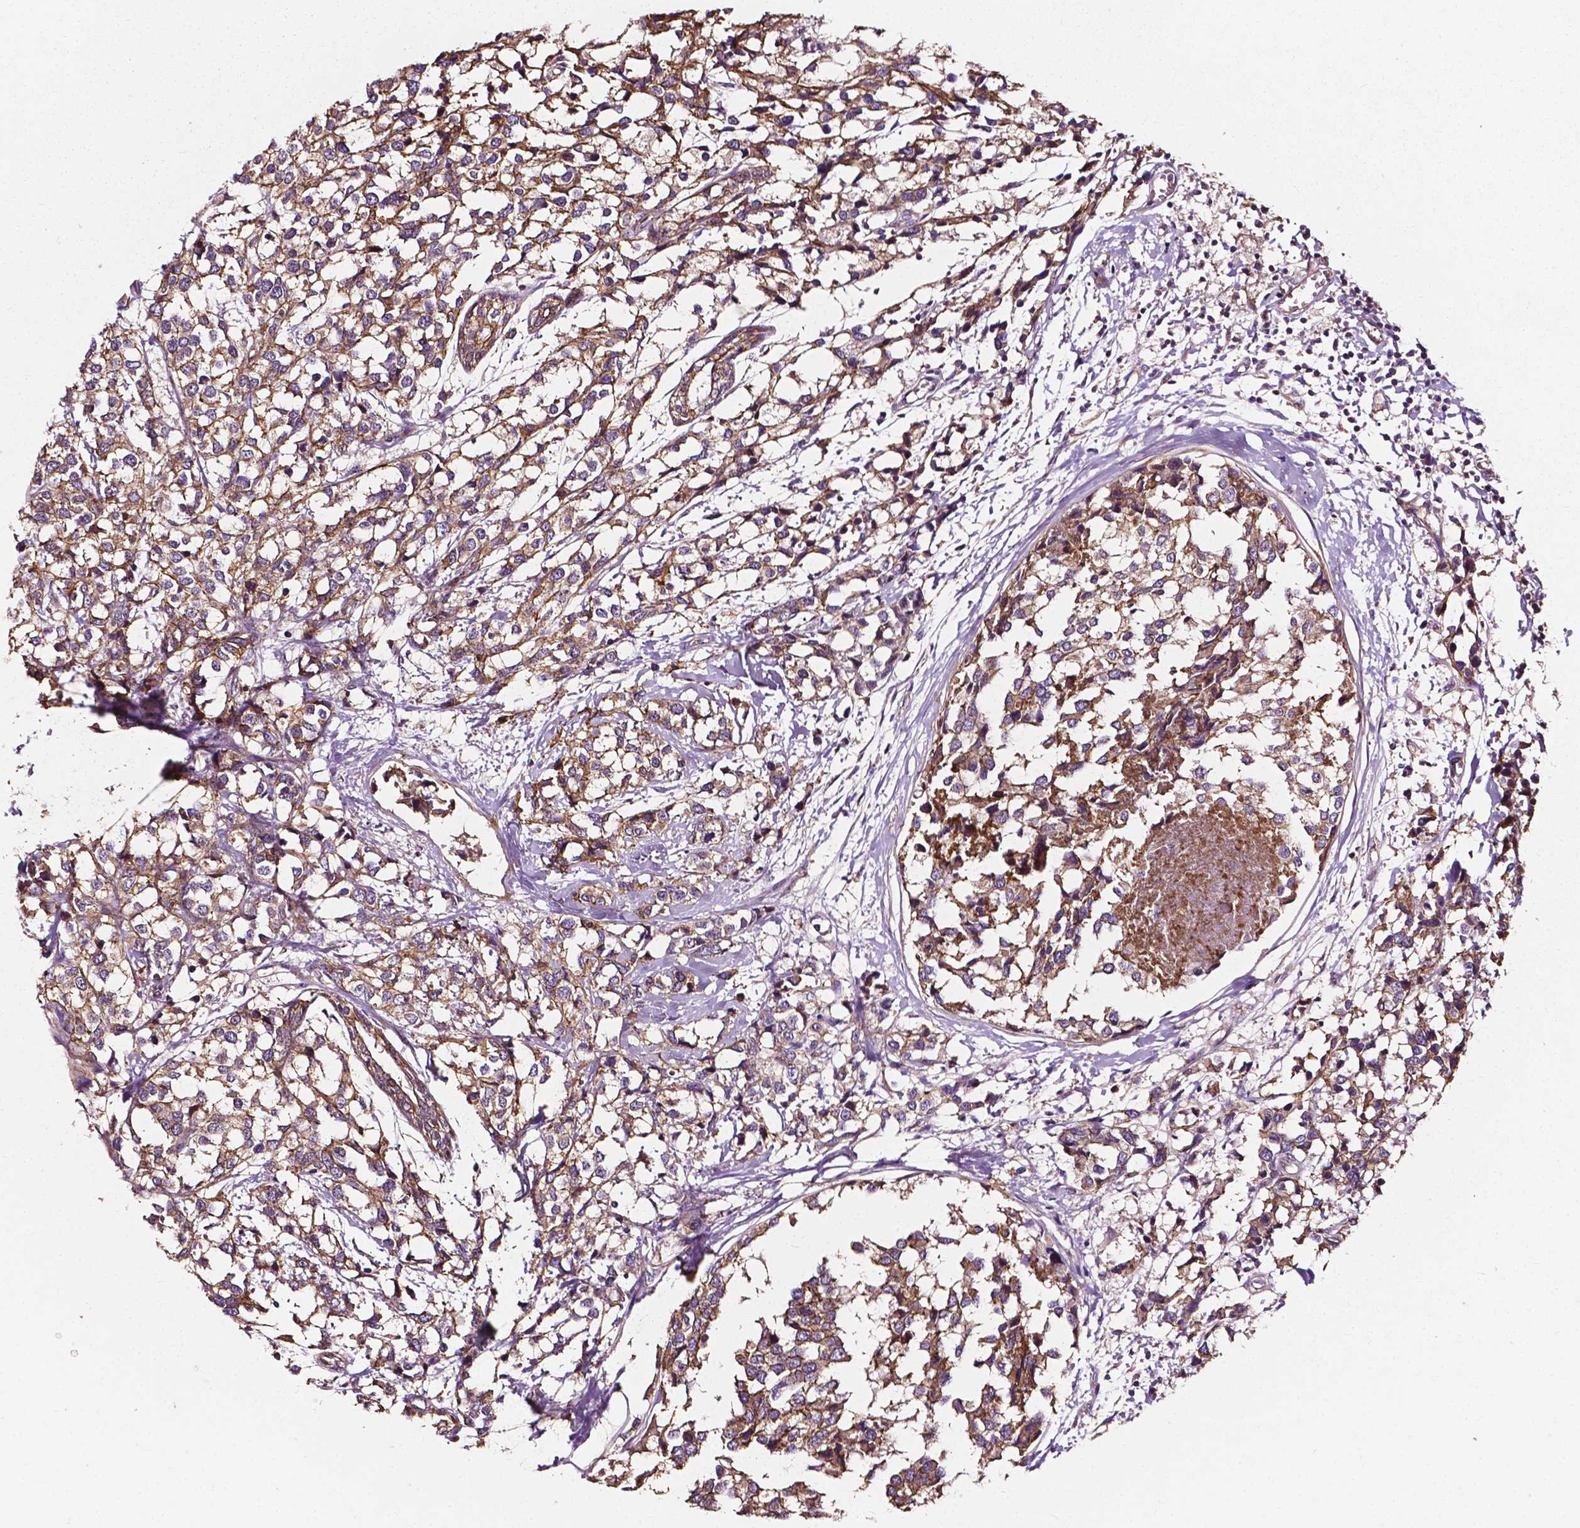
{"staining": {"intensity": "moderate", "quantity": ">75%", "location": "cytoplasmic/membranous"}, "tissue": "breast cancer", "cell_type": "Tumor cells", "image_type": "cancer", "snomed": [{"axis": "morphology", "description": "Lobular carcinoma"}, {"axis": "topography", "description": "Breast"}], "caption": "Breast lobular carcinoma stained with a protein marker exhibits moderate staining in tumor cells.", "gene": "ATG16L1", "patient": {"sex": "female", "age": 59}}